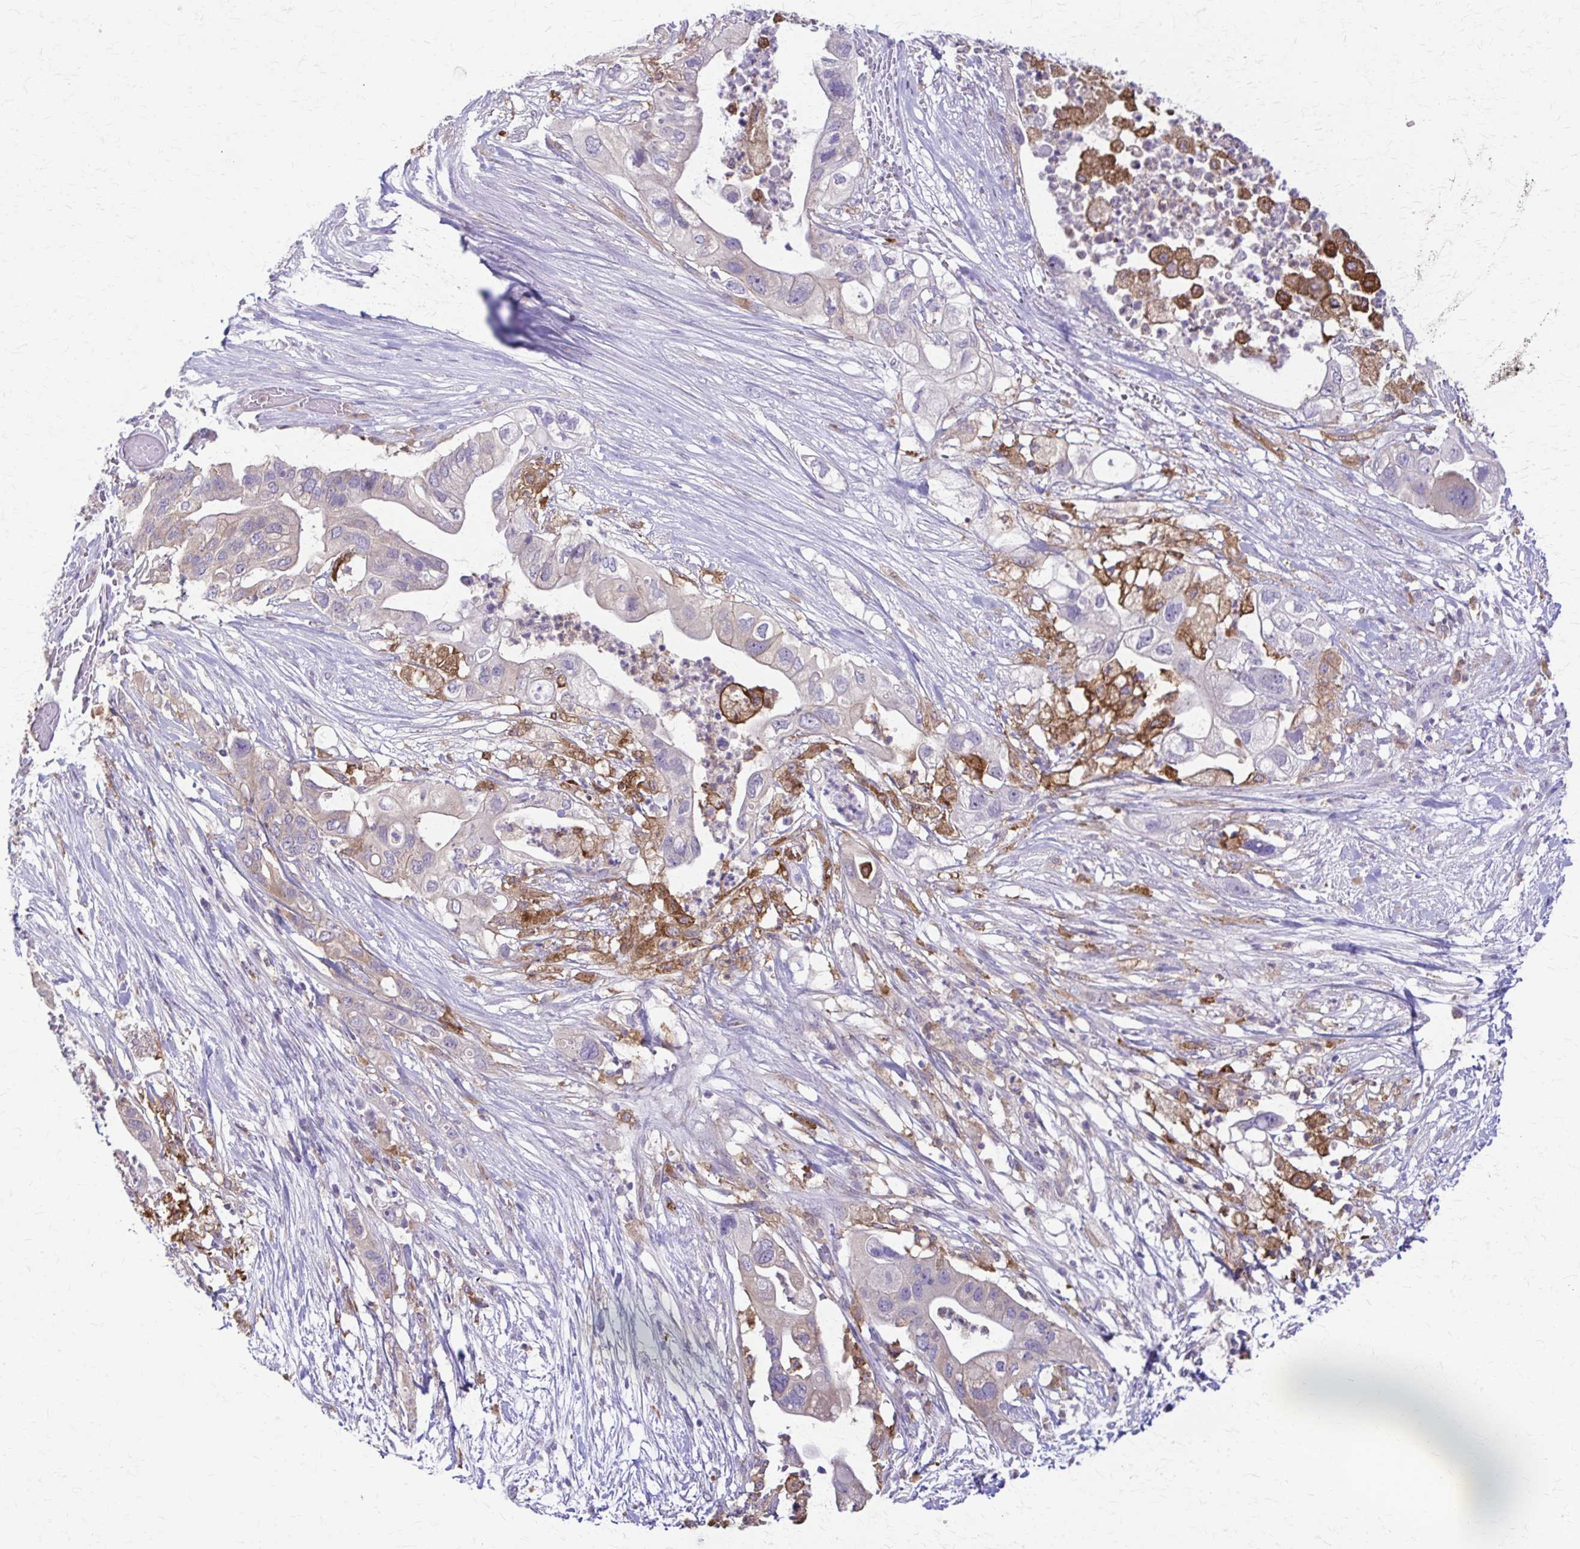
{"staining": {"intensity": "weak", "quantity": "<25%", "location": "cytoplasmic/membranous"}, "tissue": "pancreatic cancer", "cell_type": "Tumor cells", "image_type": "cancer", "snomed": [{"axis": "morphology", "description": "Adenocarcinoma, NOS"}, {"axis": "topography", "description": "Pancreas"}], "caption": "Tumor cells are negative for protein expression in human pancreatic cancer. The staining was performed using DAB to visualize the protein expression in brown, while the nuclei were stained in blue with hematoxylin (Magnification: 20x).", "gene": "PIK3AP1", "patient": {"sex": "female", "age": 72}}